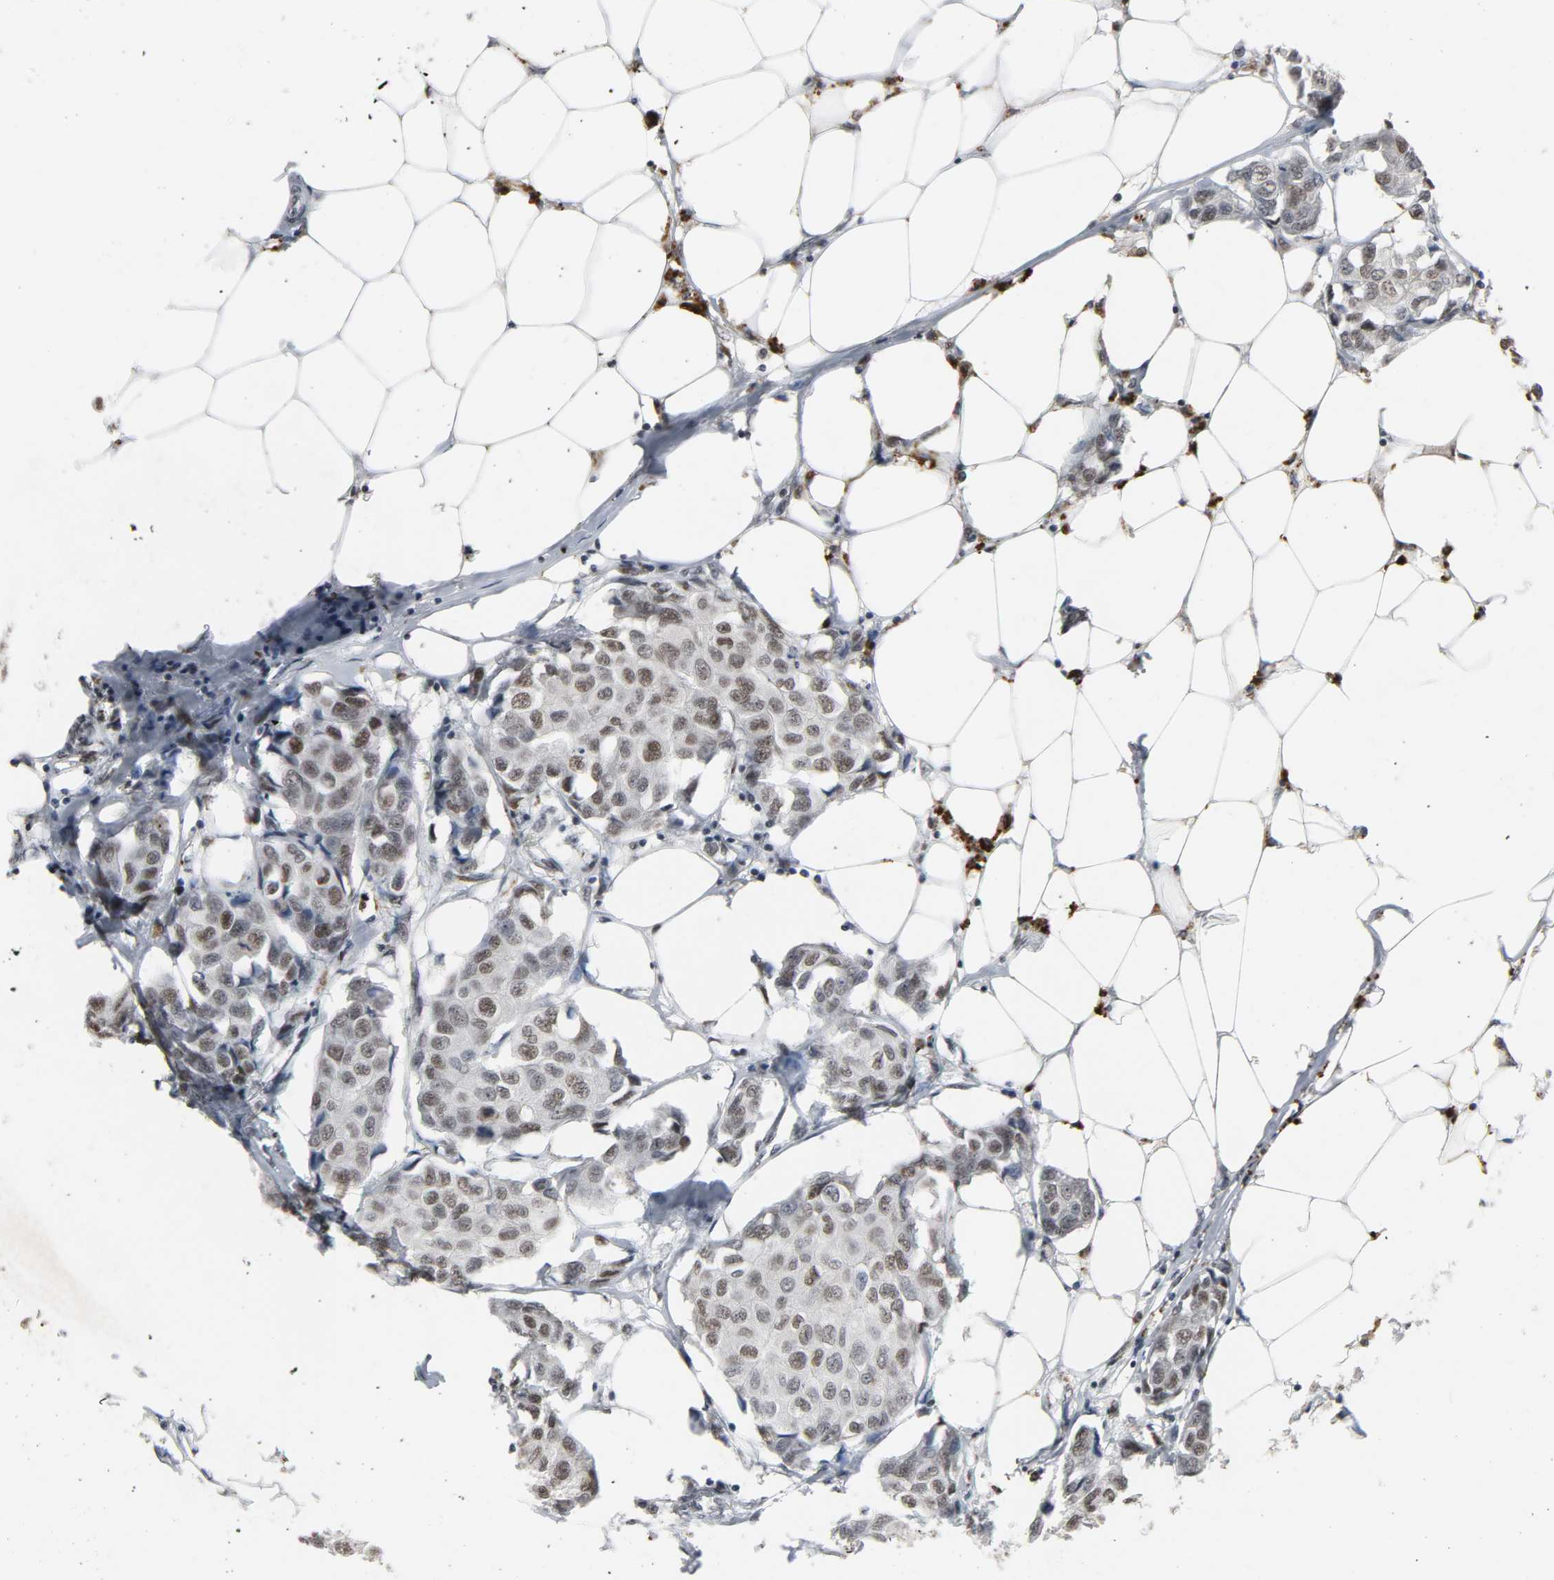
{"staining": {"intensity": "moderate", "quantity": ">75%", "location": "nuclear"}, "tissue": "breast cancer", "cell_type": "Tumor cells", "image_type": "cancer", "snomed": [{"axis": "morphology", "description": "Duct carcinoma"}, {"axis": "topography", "description": "Breast"}], "caption": "Breast invasive ductal carcinoma stained for a protein reveals moderate nuclear positivity in tumor cells.", "gene": "DAZAP1", "patient": {"sex": "female", "age": 80}}